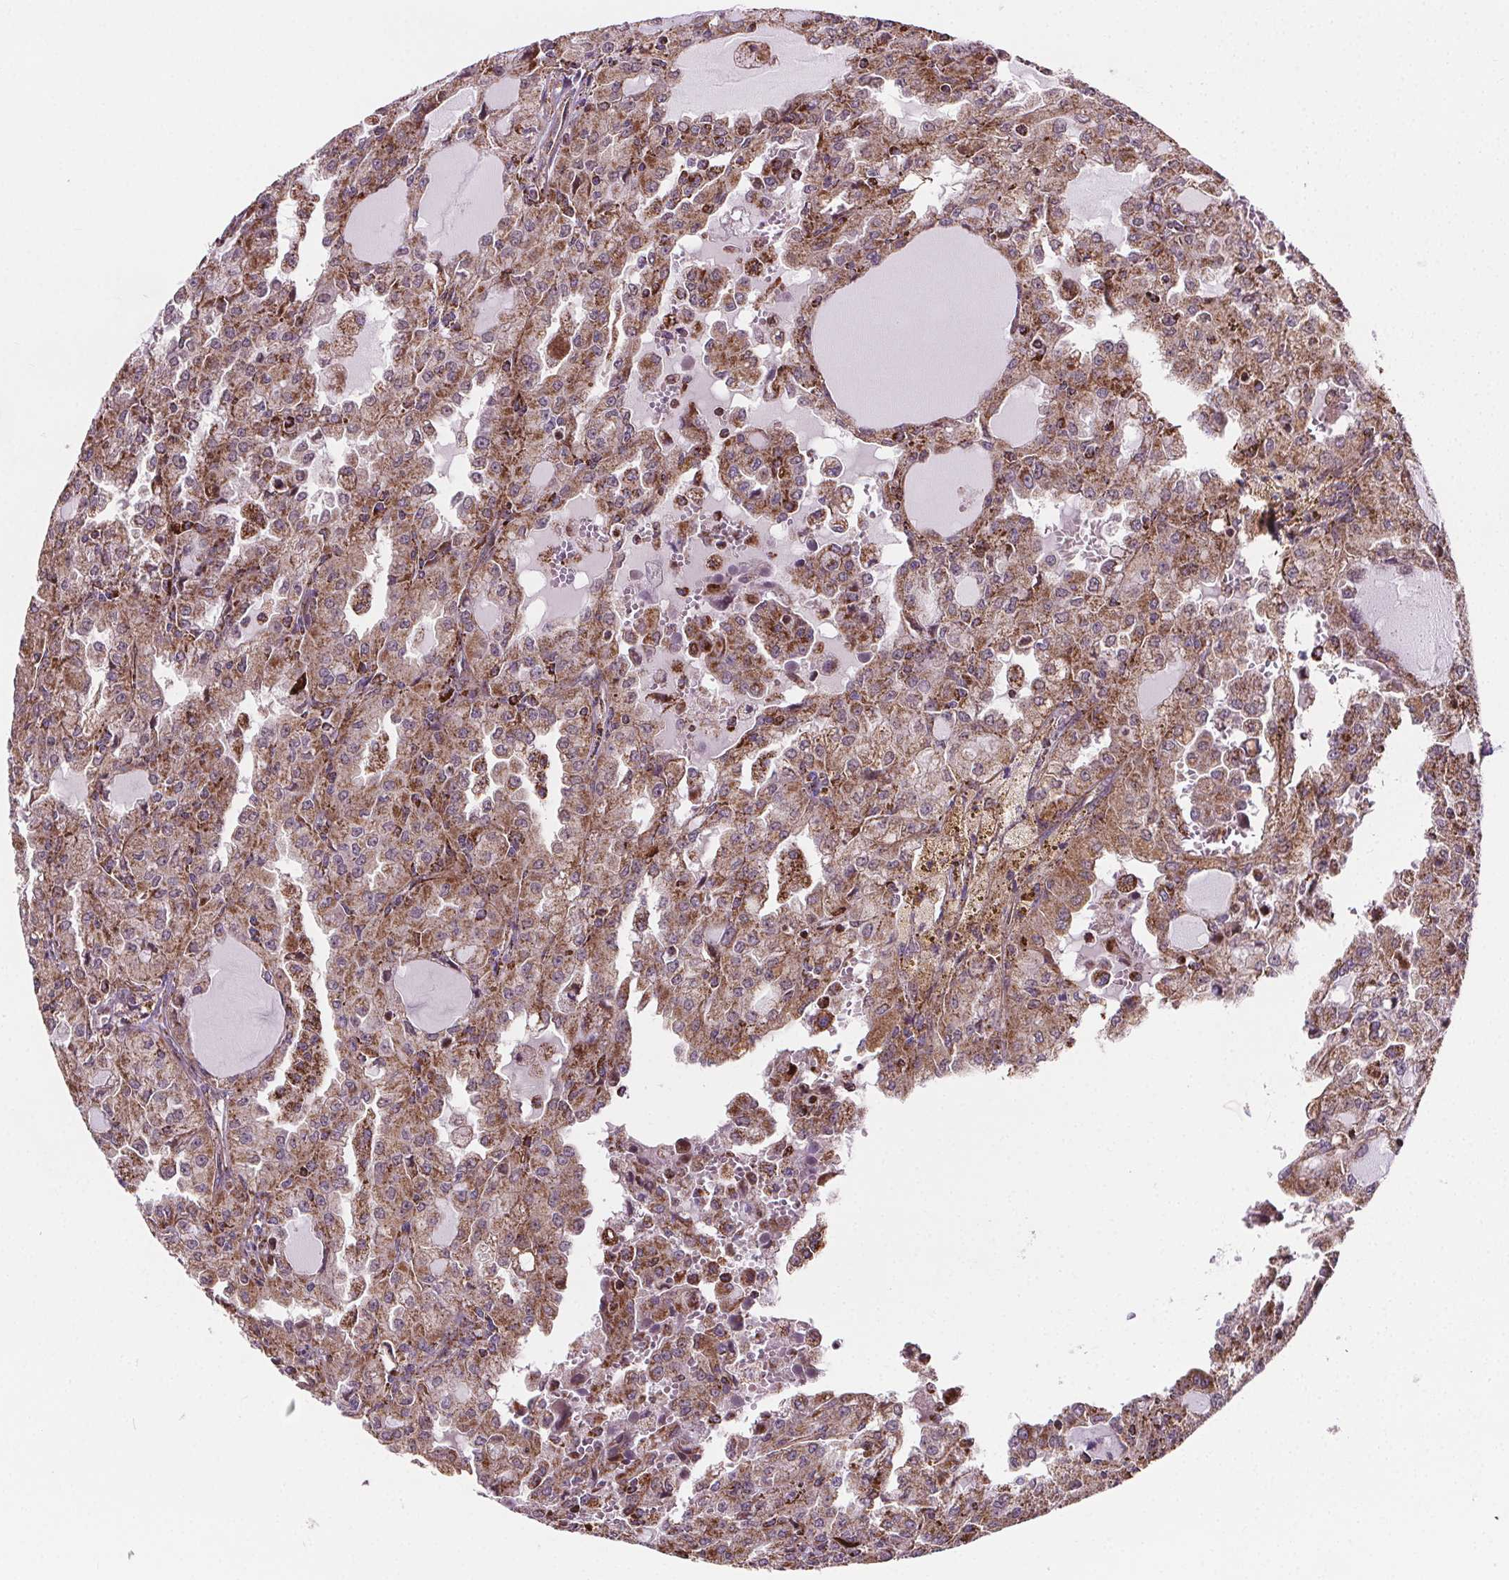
{"staining": {"intensity": "moderate", "quantity": "25%-75%", "location": "cytoplasmic/membranous"}, "tissue": "head and neck cancer", "cell_type": "Tumor cells", "image_type": "cancer", "snomed": [{"axis": "morphology", "description": "Adenocarcinoma, NOS"}, {"axis": "topography", "description": "Head-Neck"}], "caption": "This photomicrograph displays immunohistochemistry staining of head and neck cancer, with medium moderate cytoplasmic/membranous positivity in approximately 25%-75% of tumor cells.", "gene": "GOLT1B", "patient": {"sex": "male", "age": 64}}